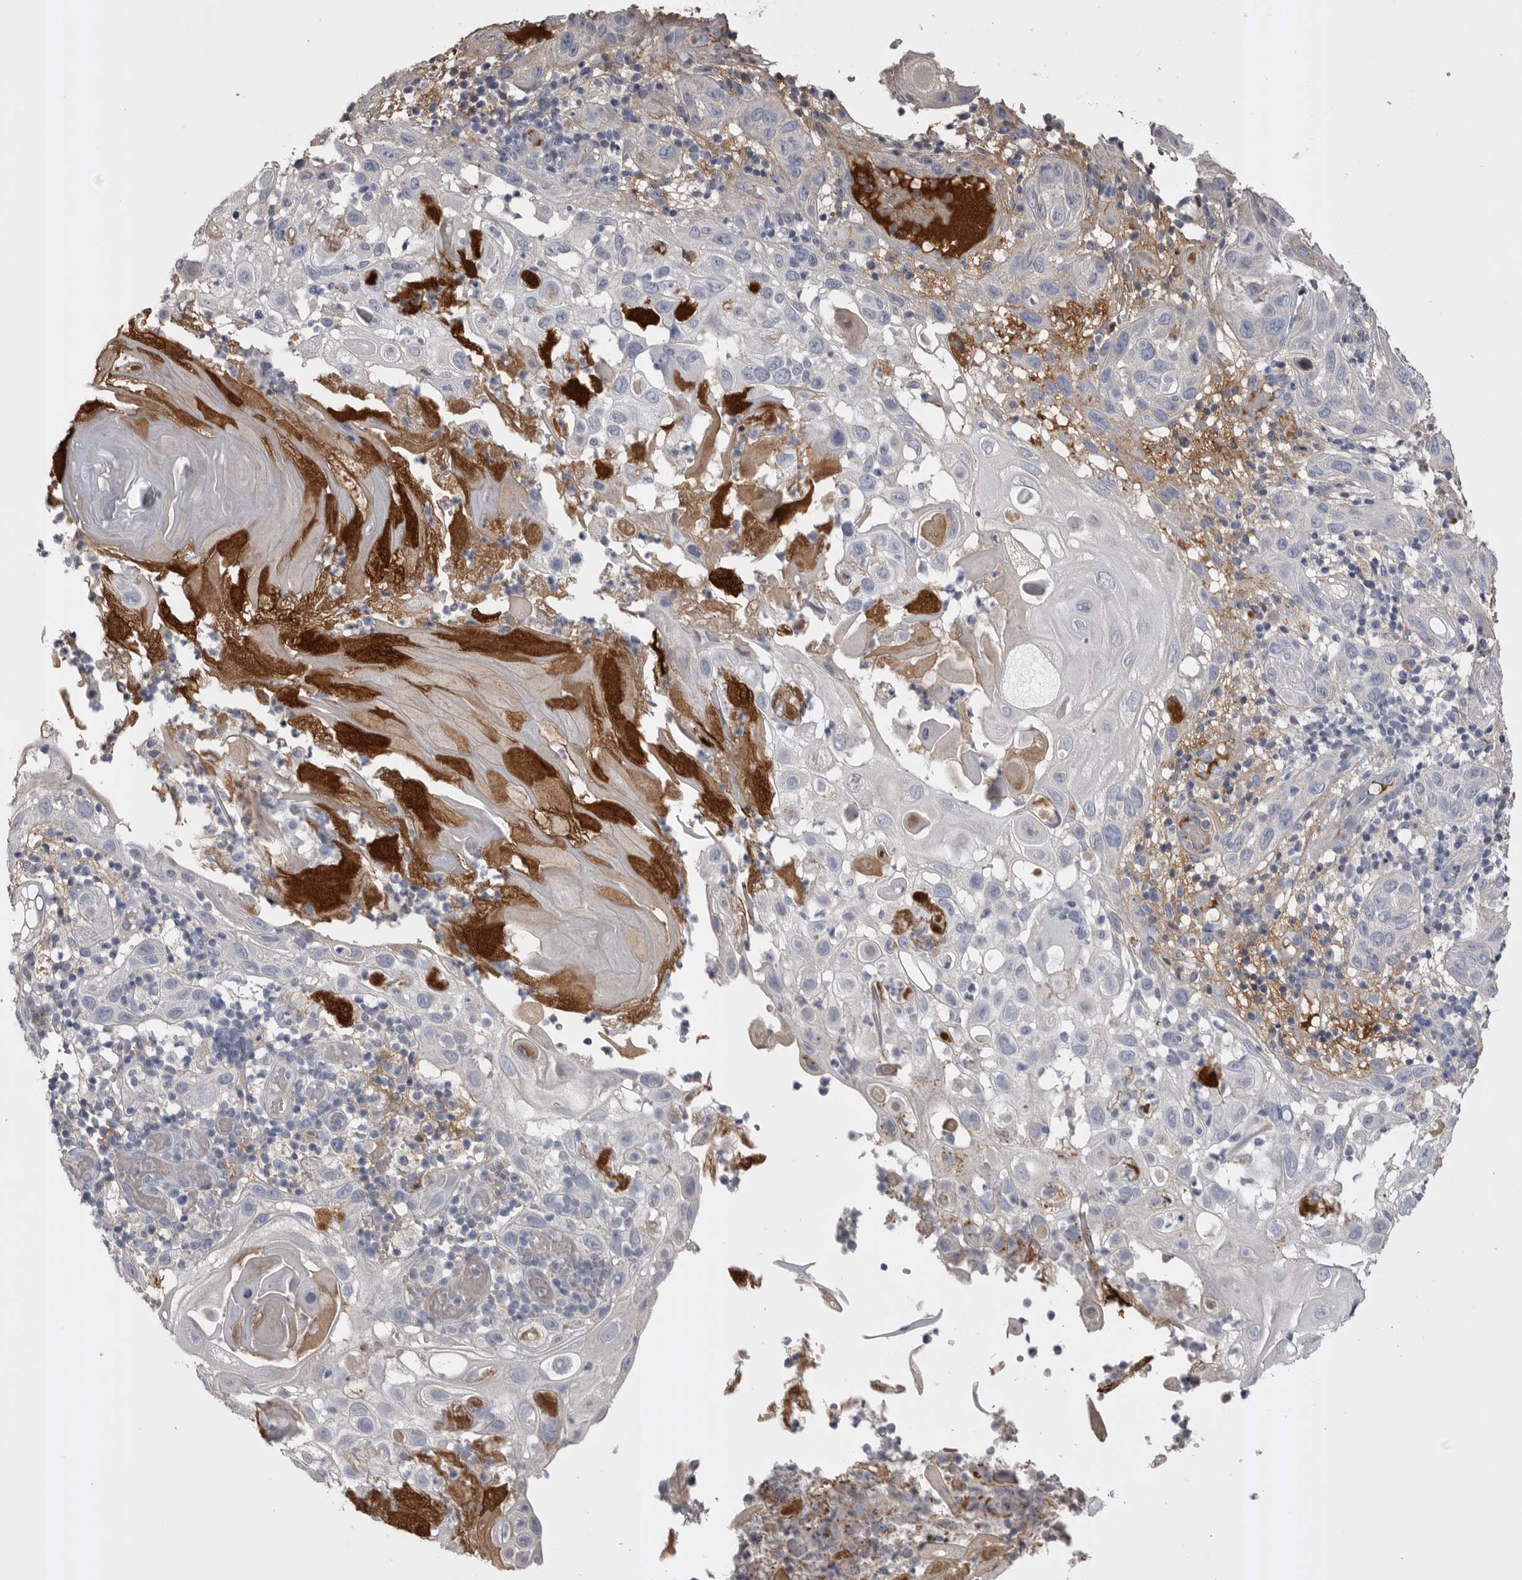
{"staining": {"intensity": "negative", "quantity": "none", "location": "none"}, "tissue": "skin cancer", "cell_type": "Tumor cells", "image_type": "cancer", "snomed": [{"axis": "morphology", "description": "Normal tissue, NOS"}, {"axis": "morphology", "description": "Squamous cell carcinoma, NOS"}, {"axis": "topography", "description": "Skin"}], "caption": "The micrograph reveals no significant staining in tumor cells of squamous cell carcinoma (skin). (DAB (3,3'-diaminobenzidine) immunohistochemistry, high magnification).", "gene": "AHSG", "patient": {"sex": "female", "age": 96}}